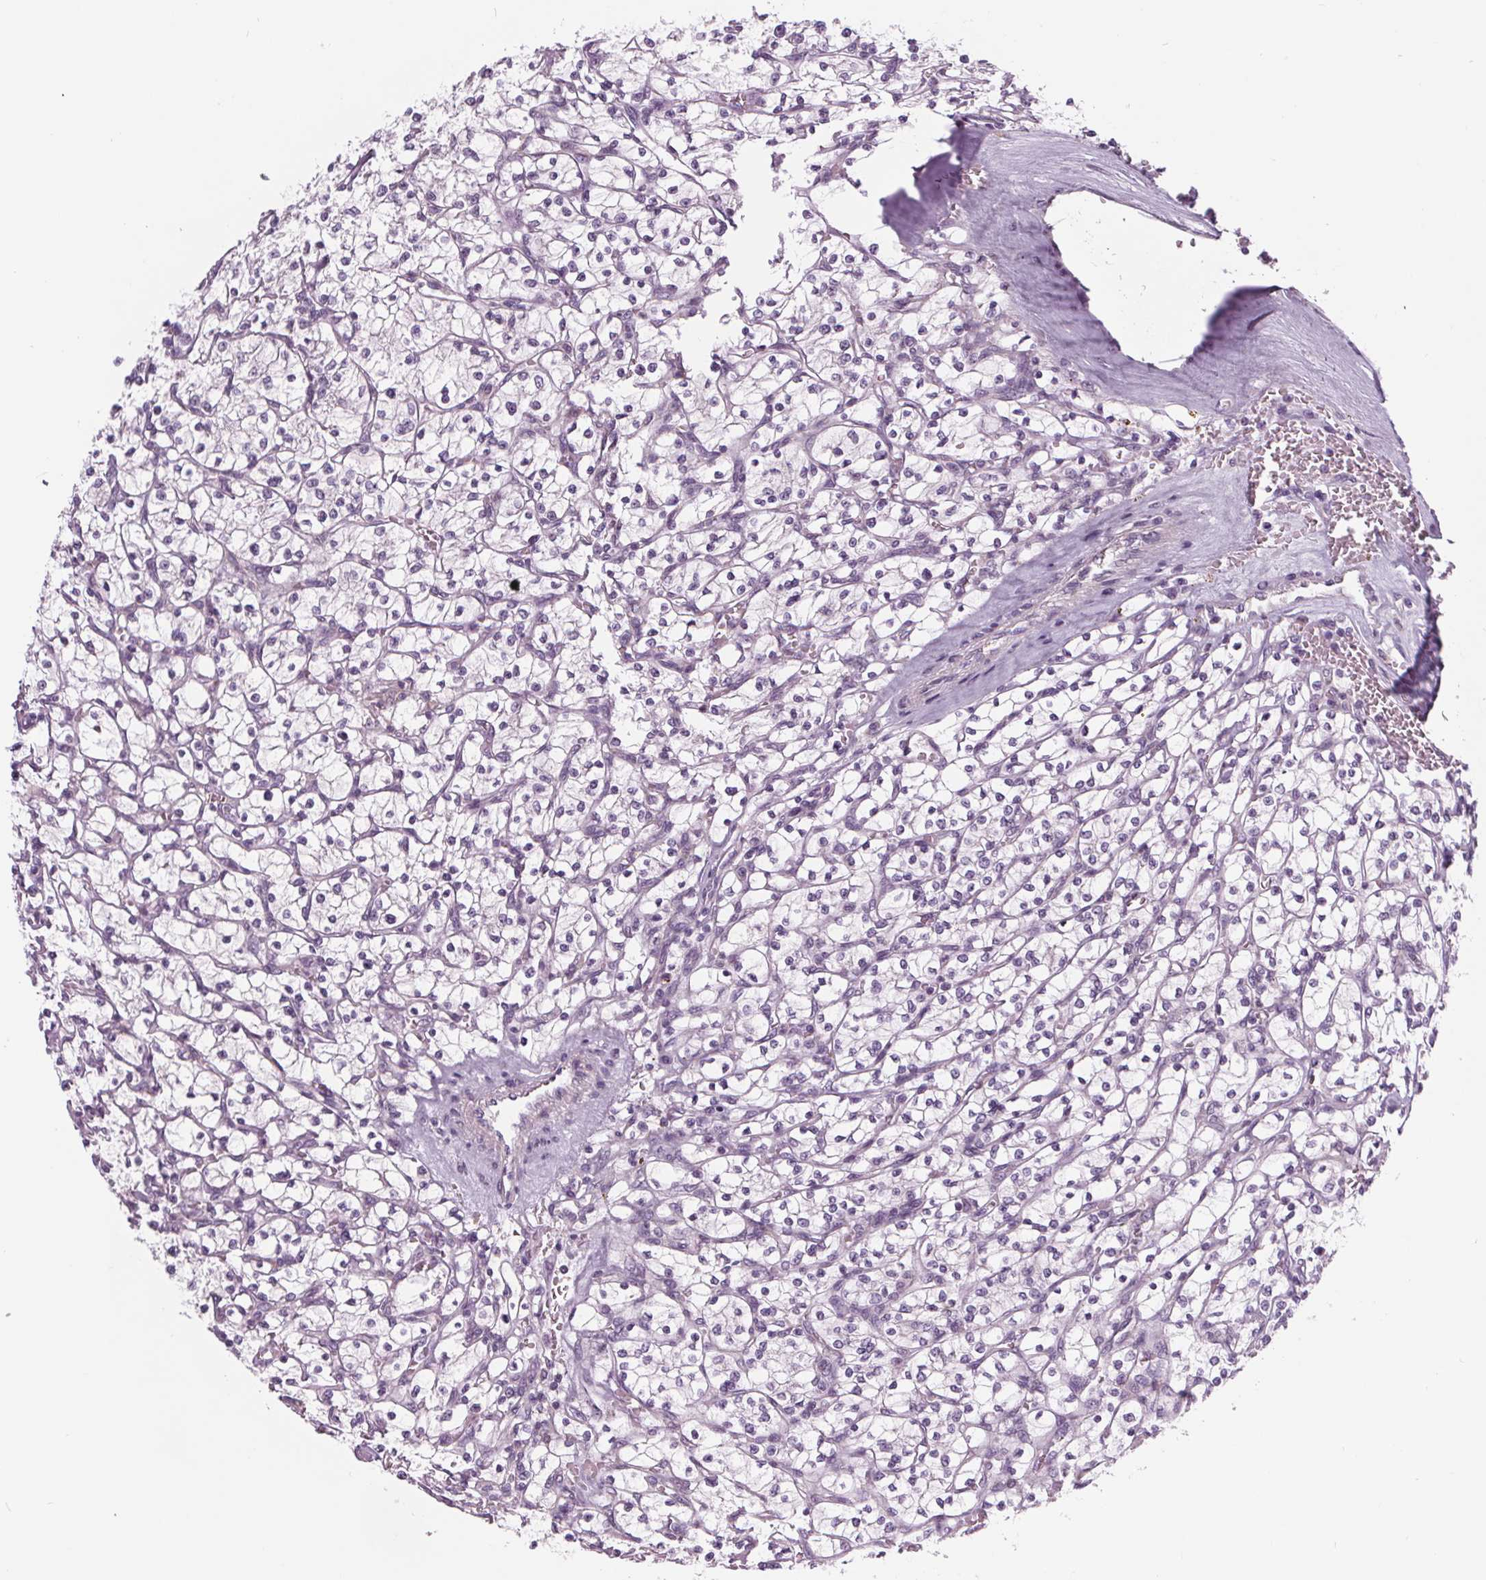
{"staining": {"intensity": "negative", "quantity": "none", "location": "none"}, "tissue": "renal cancer", "cell_type": "Tumor cells", "image_type": "cancer", "snomed": [{"axis": "morphology", "description": "Adenocarcinoma, NOS"}, {"axis": "topography", "description": "Kidney"}], "caption": "The immunohistochemistry (IHC) image has no significant staining in tumor cells of renal adenocarcinoma tissue. (DAB immunohistochemistry (IHC) visualized using brightfield microscopy, high magnification).", "gene": "SAMD5", "patient": {"sex": "female", "age": 64}}